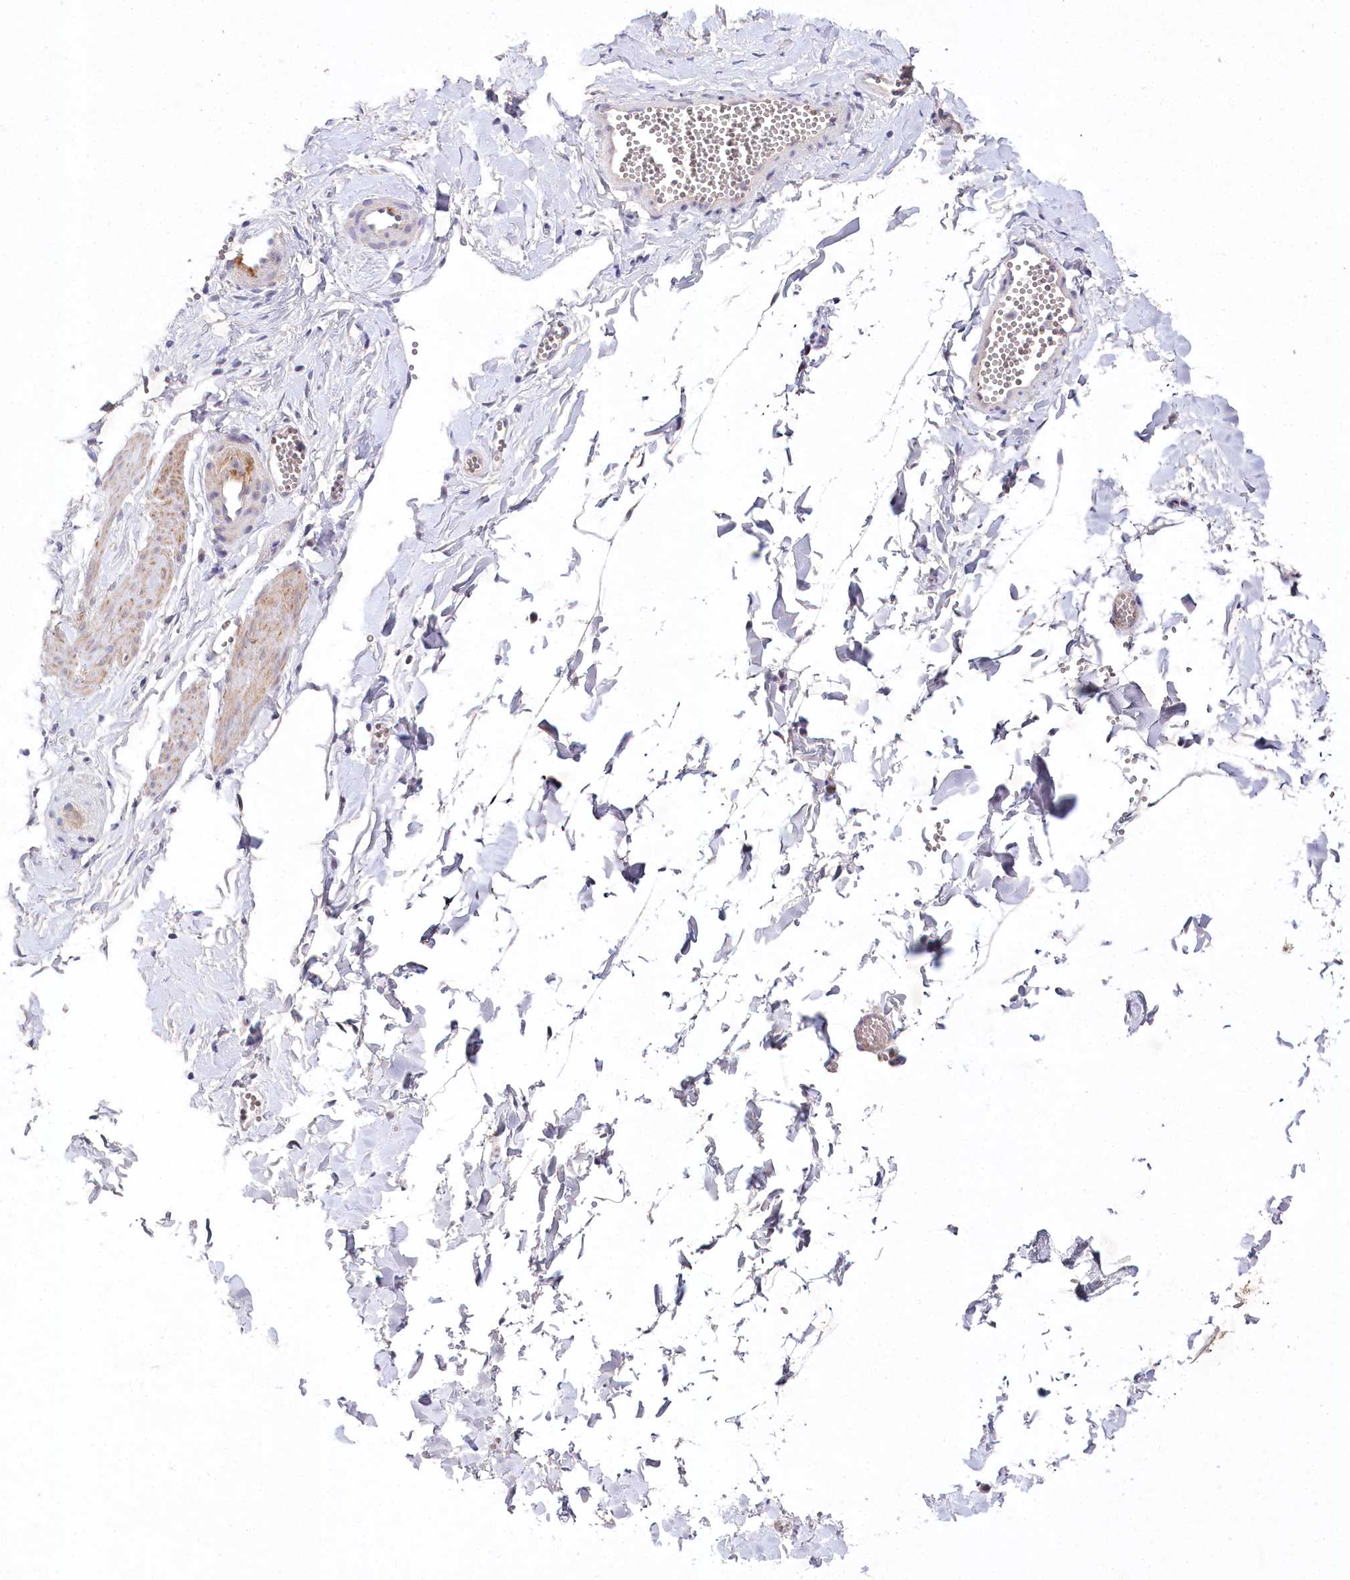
{"staining": {"intensity": "negative", "quantity": "none", "location": "none"}, "tissue": "adipose tissue", "cell_type": "Adipocytes", "image_type": "normal", "snomed": [{"axis": "morphology", "description": "Normal tissue, NOS"}, {"axis": "topography", "description": "Gallbladder"}, {"axis": "topography", "description": "Peripheral nerve tissue"}], "caption": "This is an immunohistochemistry image of normal human adipose tissue. There is no staining in adipocytes.", "gene": "AMTN", "patient": {"sex": "male", "age": 38}}